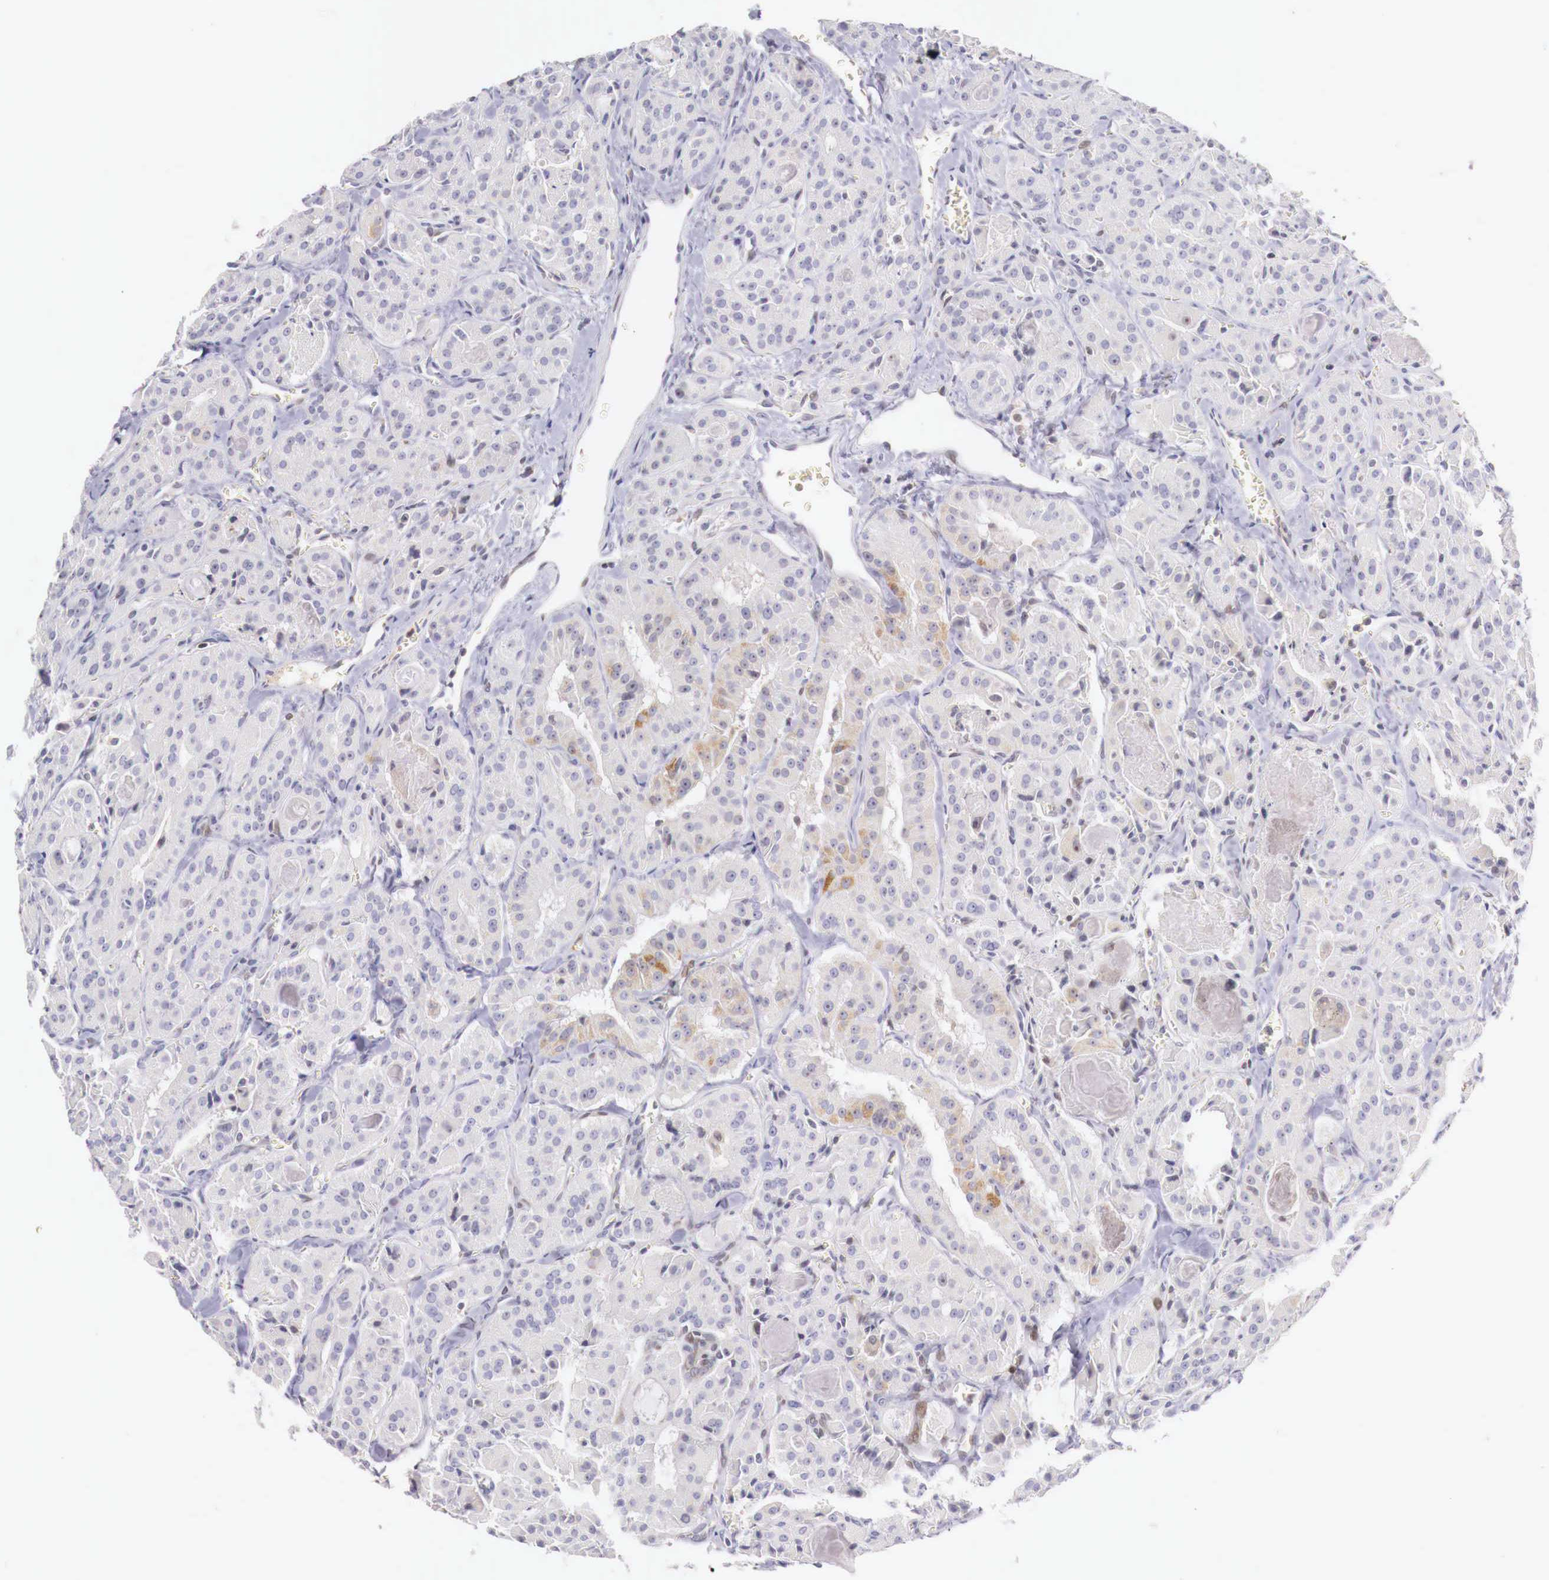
{"staining": {"intensity": "moderate", "quantity": "<25%", "location": "cytoplasmic/membranous"}, "tissue": "thyroid cancer", "cell_type": "Tumor cells", "image_type": "cancer", "snomed": [{"axis": "morphology", "description": "Carcinoma, NOS"}, {"axis": "topography", "description": "Thyroid gland"}], "caption": "Human carcinoma (thyroid) stained for a protein (brown) shows moderate cytoplasmic/membranous positive positivity in about <25% of tumor cells.", "gene": "CLCN5", "patient": {"sex": "male", "age": 76}}